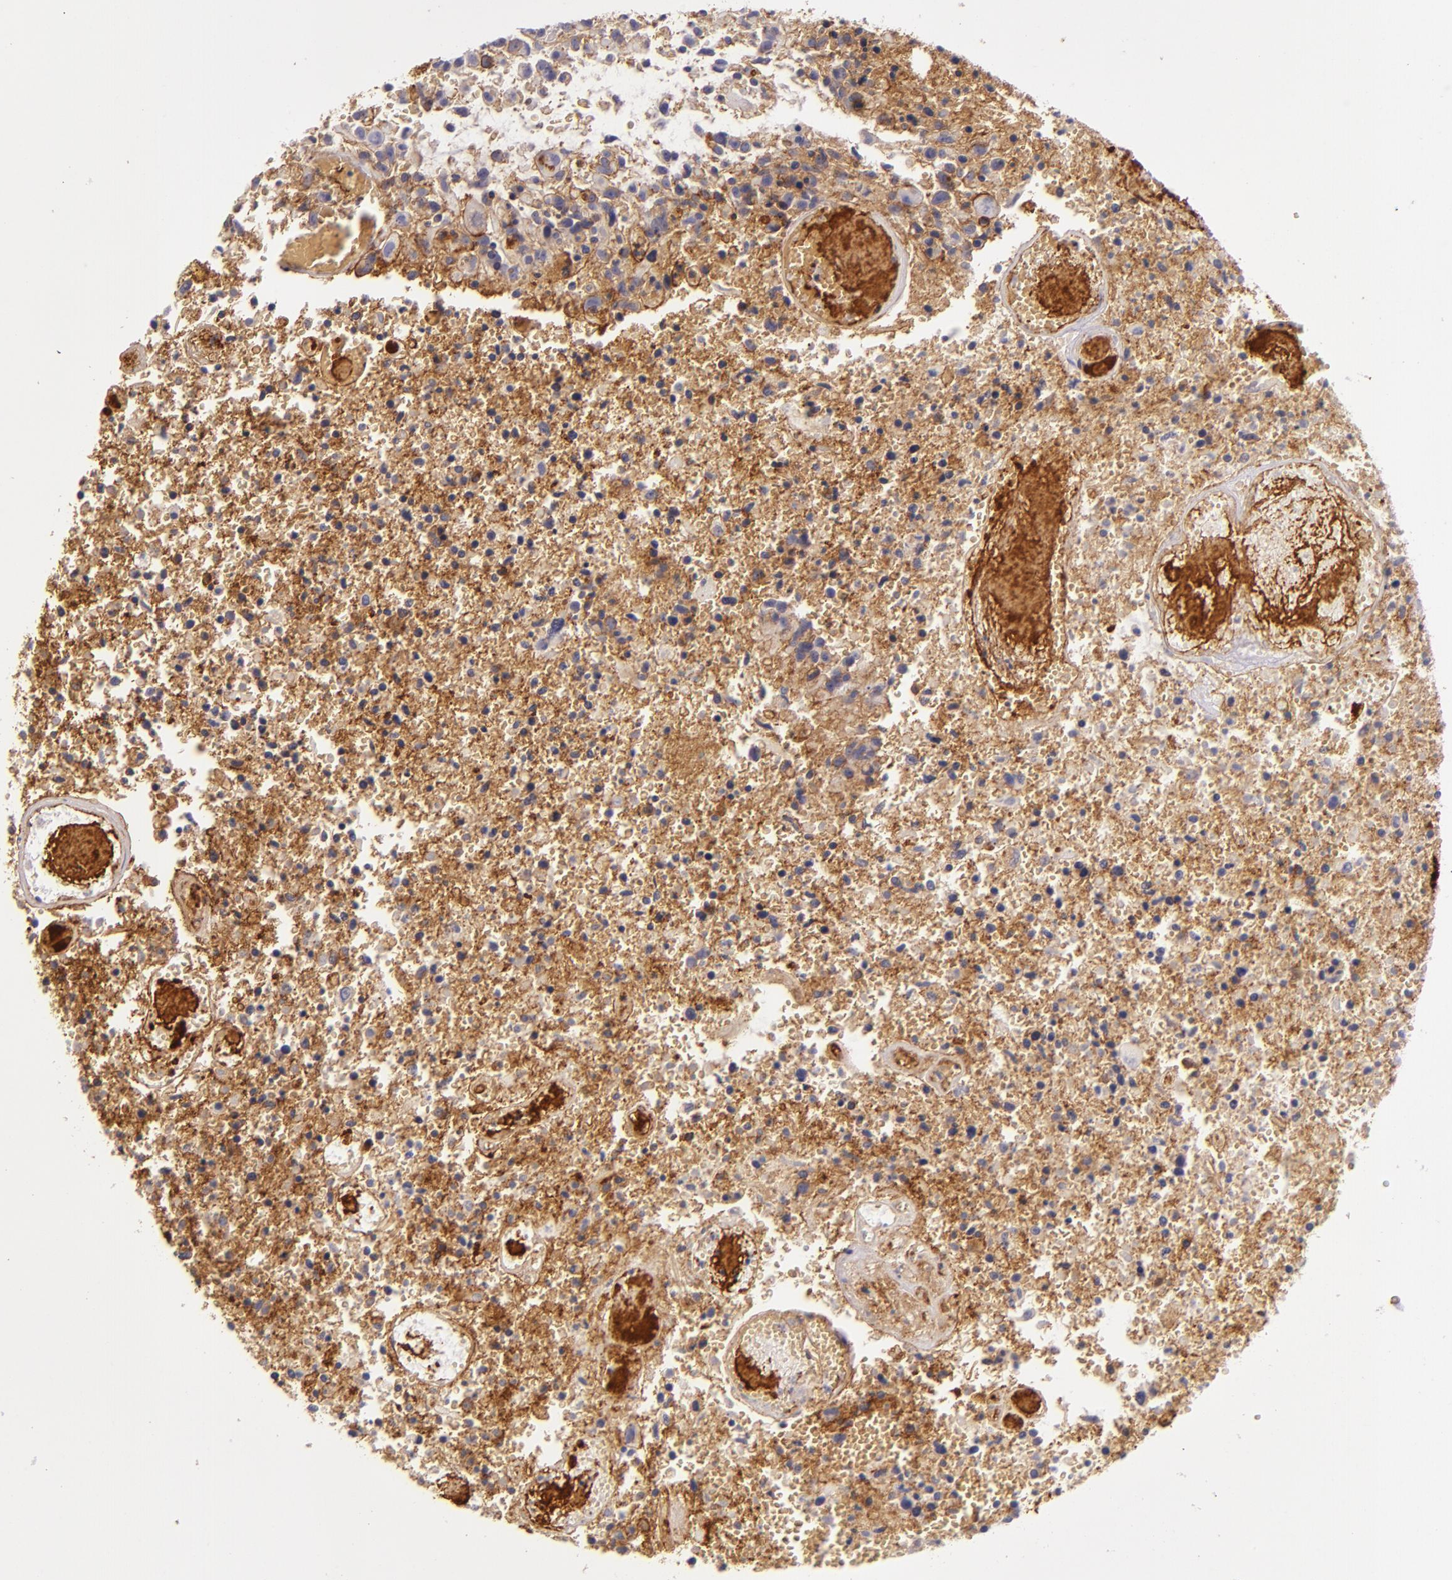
{"staining": {"intensity": "moderate", "quantity": ">75%", "location": "cytoplasmic/membranous"}, "tissue": "glioma", "cell_type": "Tumor cells", "image_type": "cancer", "snomed": [{"axis": "morphology", "description": "Glioma, malignant, High grade"}, {"axis": "topography", "description": "Brain"}], "caption": "This micrograph displays glioma stained with immunohistochemistry to label a protein in brown. The cytoplasmic/membranous of tumor cells show moderate positivity for the protein. Nuclei are counter-stained blue.", "gene": "CD9", "patient": {"sex": "male", "age": 72}}